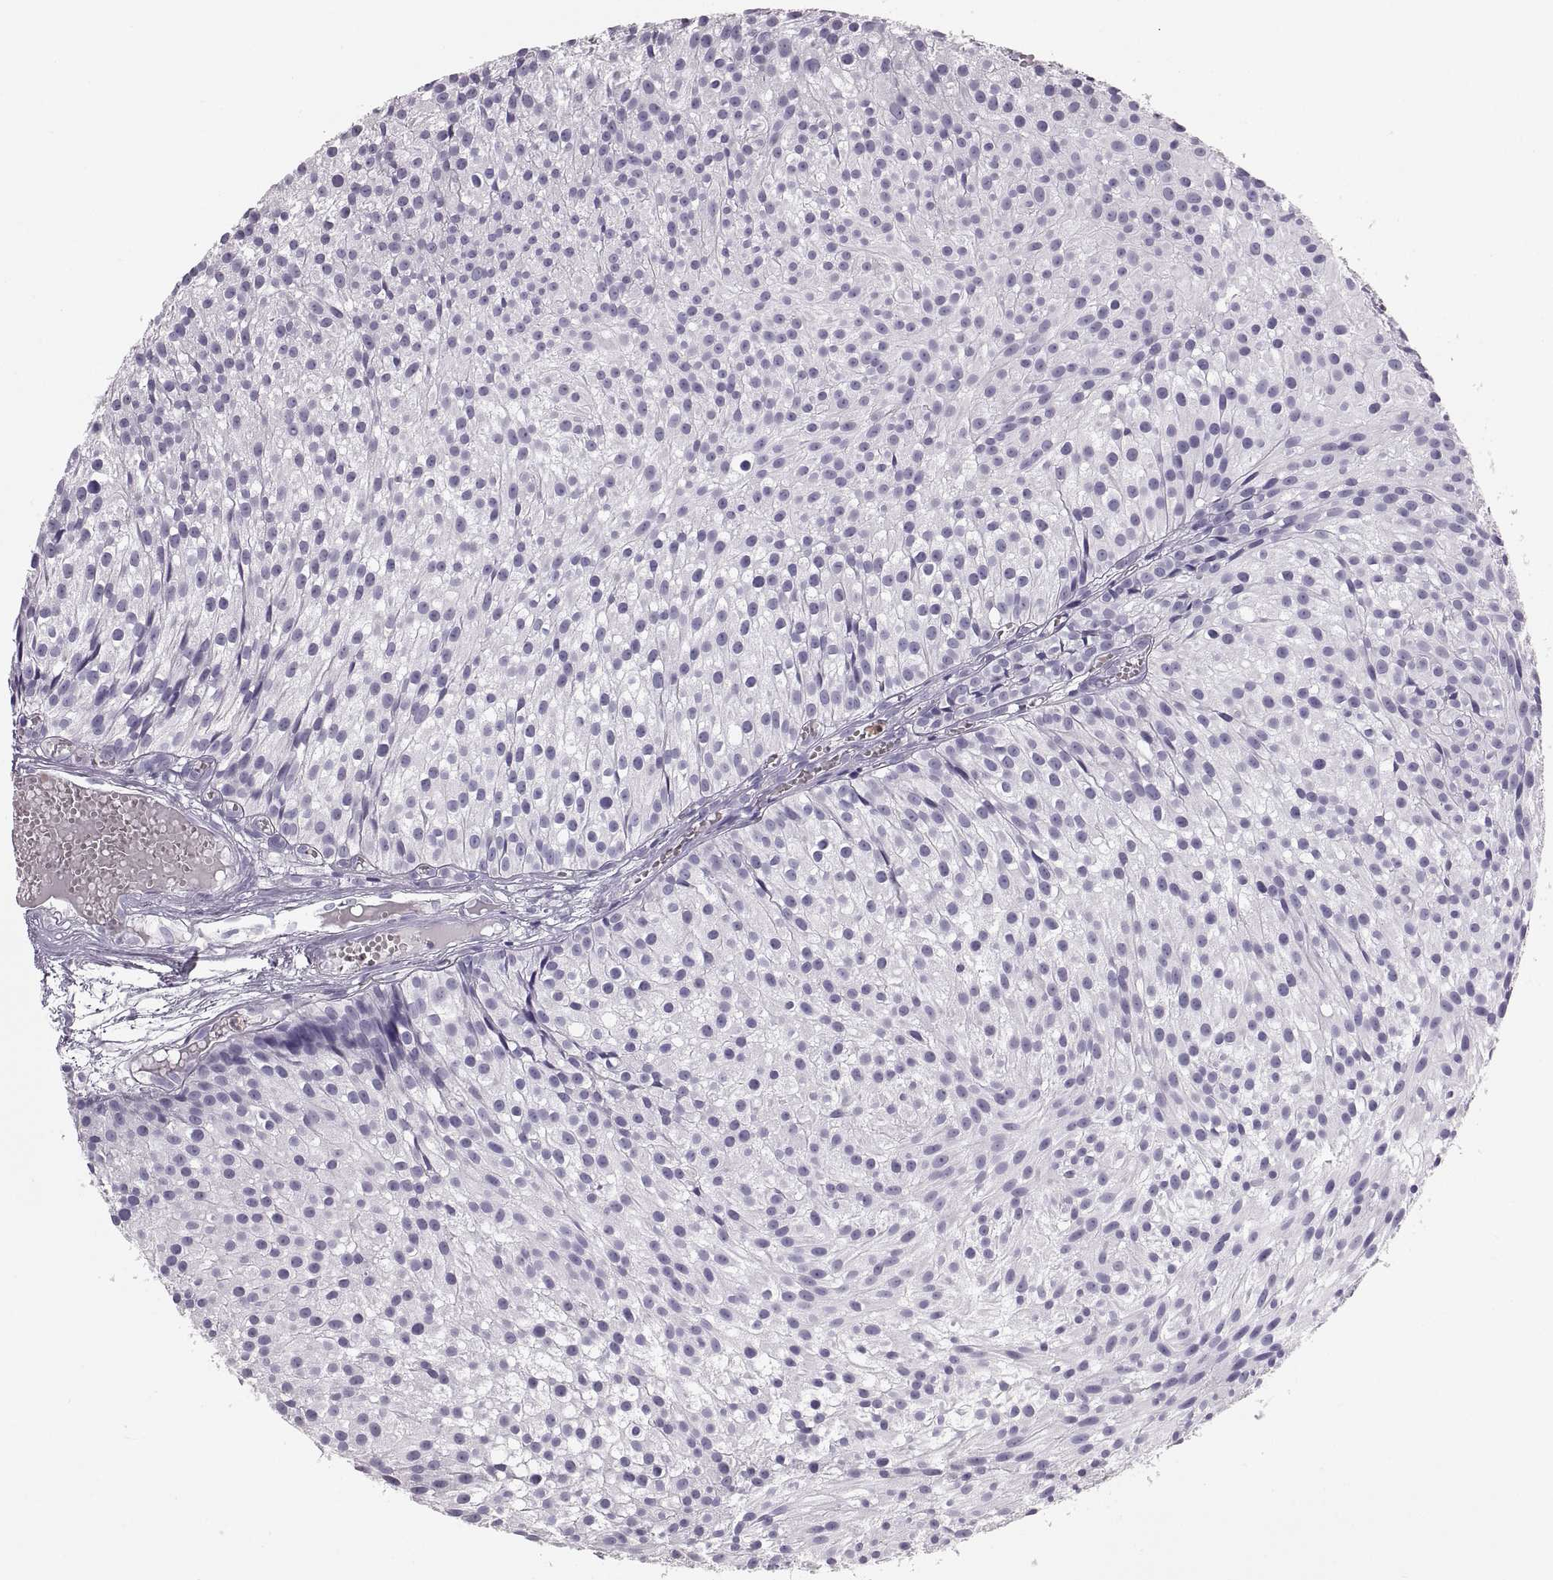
{"staining": {"intensity": "negative", "quantity": "none", "location": "none"}, "tissue": "urothelial cancer", "cell_type": "Tumor cells", "image_type": "cancer", "snomed": [{"axis": "morphology", "description": "Urothelial carcinoma, Low grade"}, {"axis": "topography", "description": "Urinary bladder"}], "caption": "The immunohistochemistry (IHC) photomicrograph has no significant expression in tumor cells of urothelial cancer tissue.", "gene": "MILR1", "patient": {"sex": "male", "age": 63}}